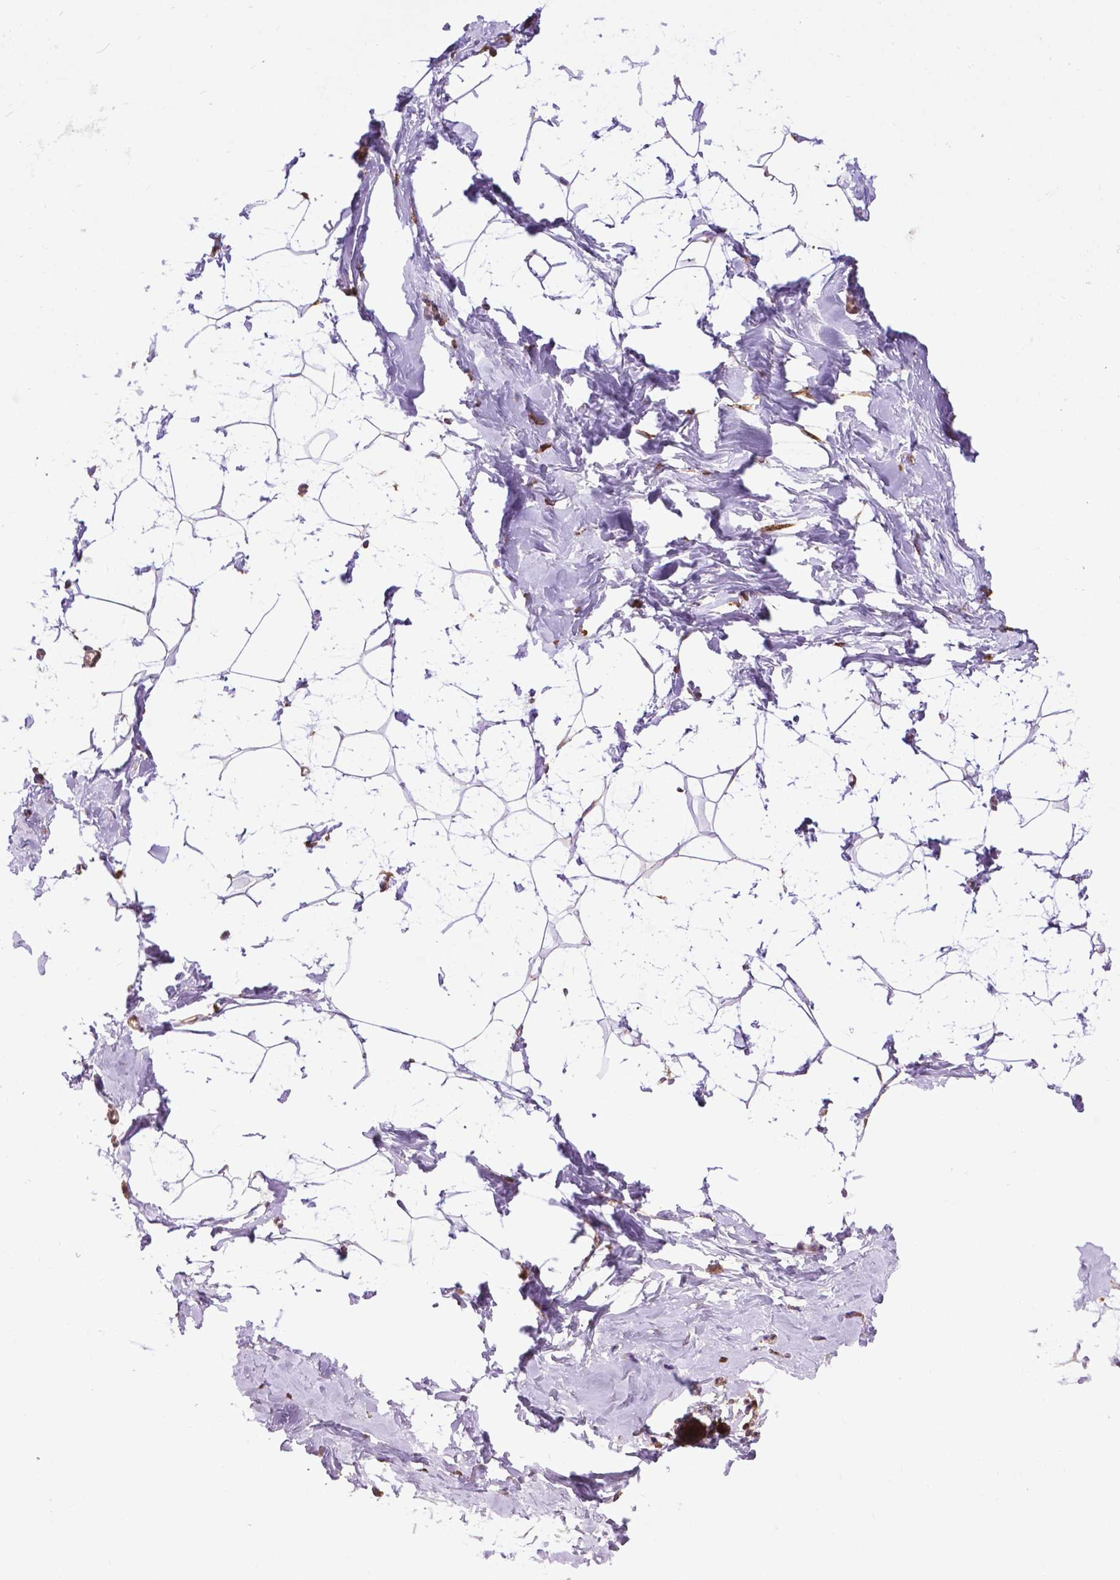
{"staining": {"intensity": "negative", "quantity": "none", "location": "none"}, "tissue": "breast", "cell_type": "Adipocytes", "image_type": "normal", "snomed": [{"axis": "morphology", "description": "Normal tissue, NOS"}, {"axis": "topography", "description": "Breast"}], "caption": "Unremarkable breast was stained to show a protein in brown. There is no significant positivity in adipocytes.", "gene": "GANAB", "patient": {"sex": "female", "age": 32}}